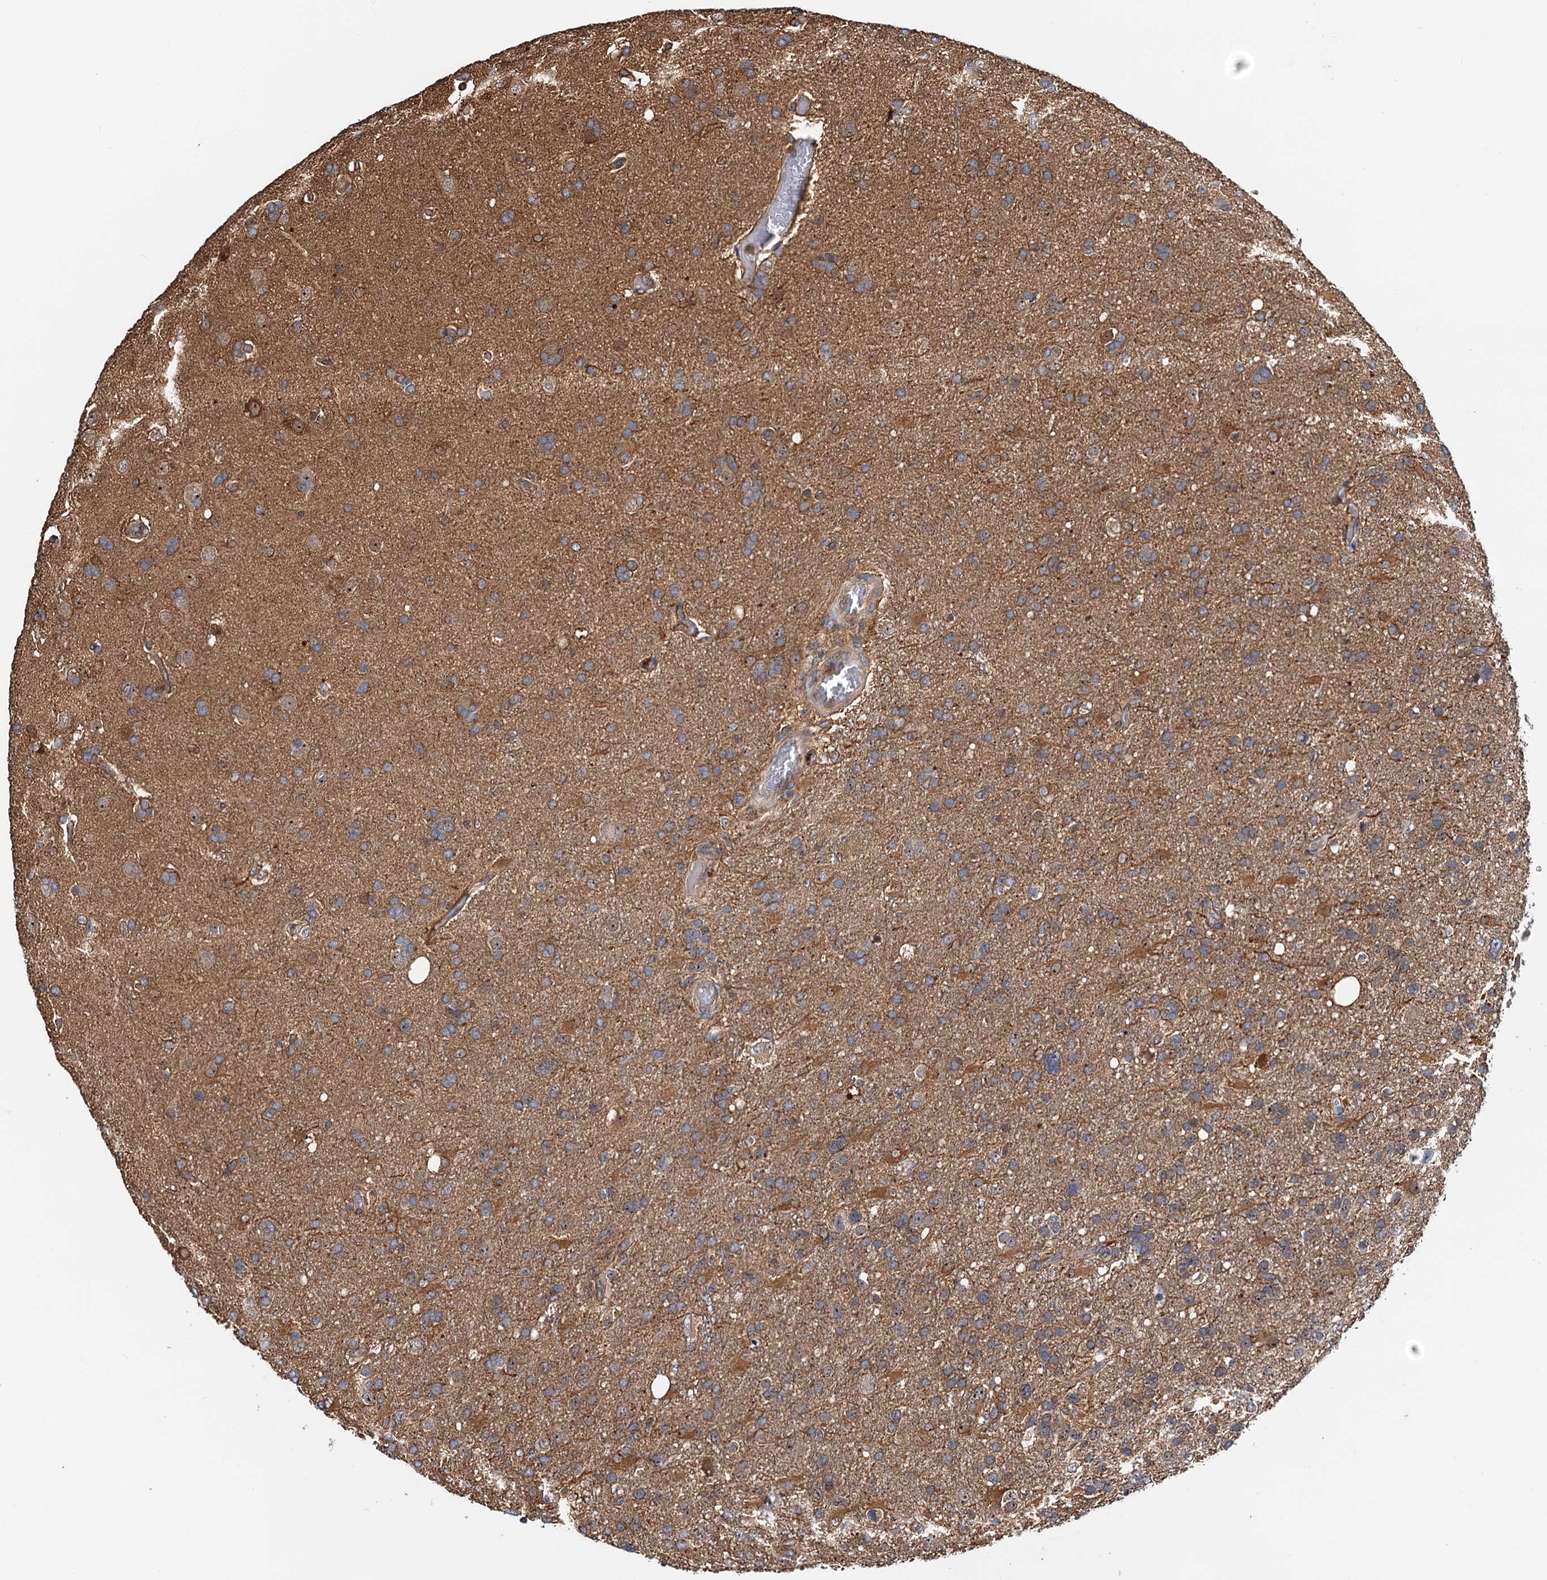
{"staining": {"intensity": "moderate", "quantity": "<25%", "location": "cytoplasmic/membranous"}, "tissue": "glioma", "cell_type": "Tumor cells", "image_type": "cancer", "snomed": [{"axis": "morphology", "description": "Glioma, malignant, High grade"}, {"axis": "topography", "description": "Brain"}], "caption": "An immunohistochemistry photomicrograph of tumor tissue is shown. Protein staining in brown labels moderate cytoplasmic/membranous positivity in glioma within tumor cells.", "gene": "USP6NL", "patient": {"sex": "male", "age": 61}}